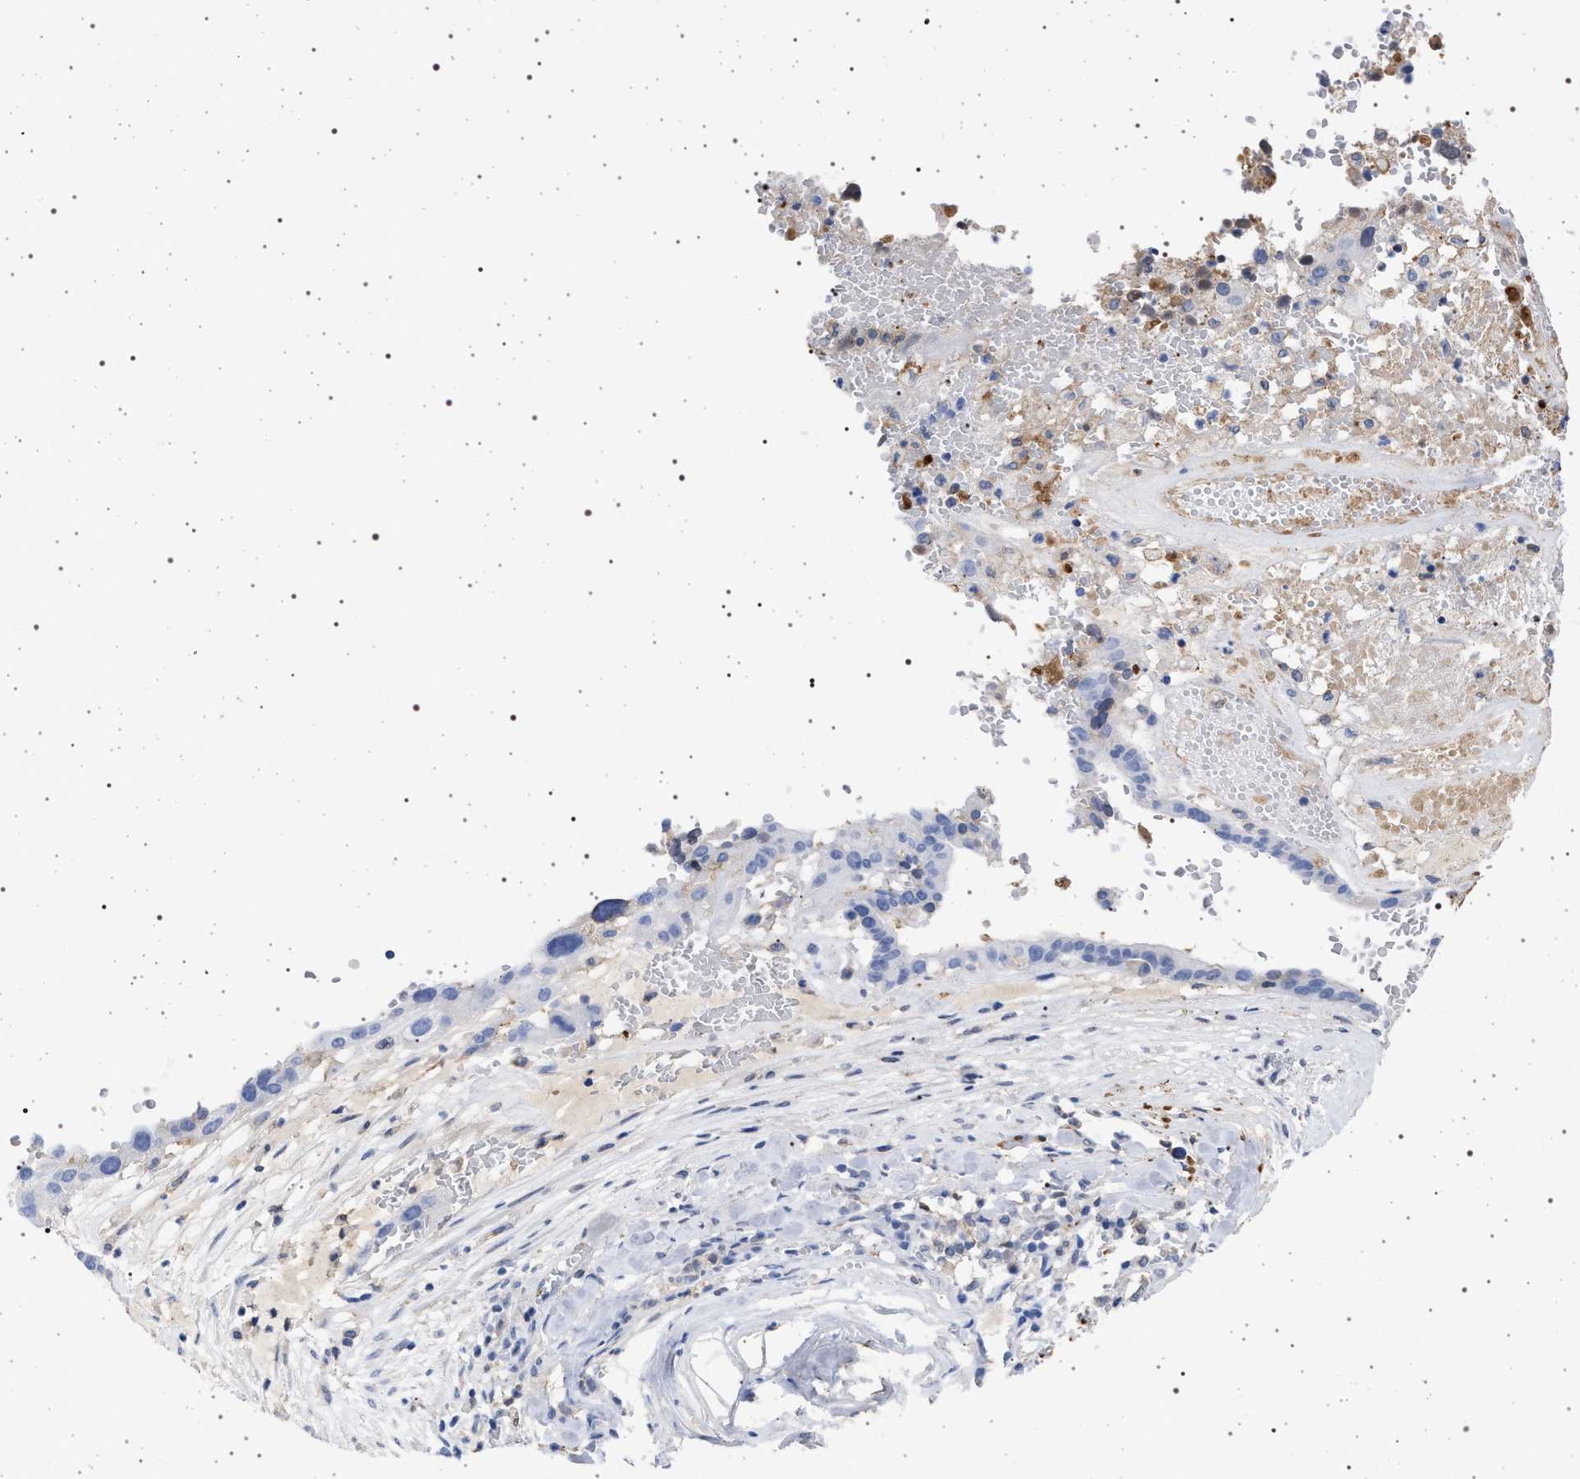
{"staining": {"intensity": "negative", "quantity": "none", "location": "none"}, "tissue": "ovarian cancer", "cell_type": "Tumor cells", "image_type": "cancer", "snomed": [{"axis": "morphology", "description": "Cystadenocarcinoma, serous, NOS"}, {"axis": "topography", "description": "Ovary"}], "caption": "Tumor cells show no significant protein positivity in ovarian serous cystadenocarcinoma.", "gene": "PLG", "patient": {"sex": "female", "age": 59}}